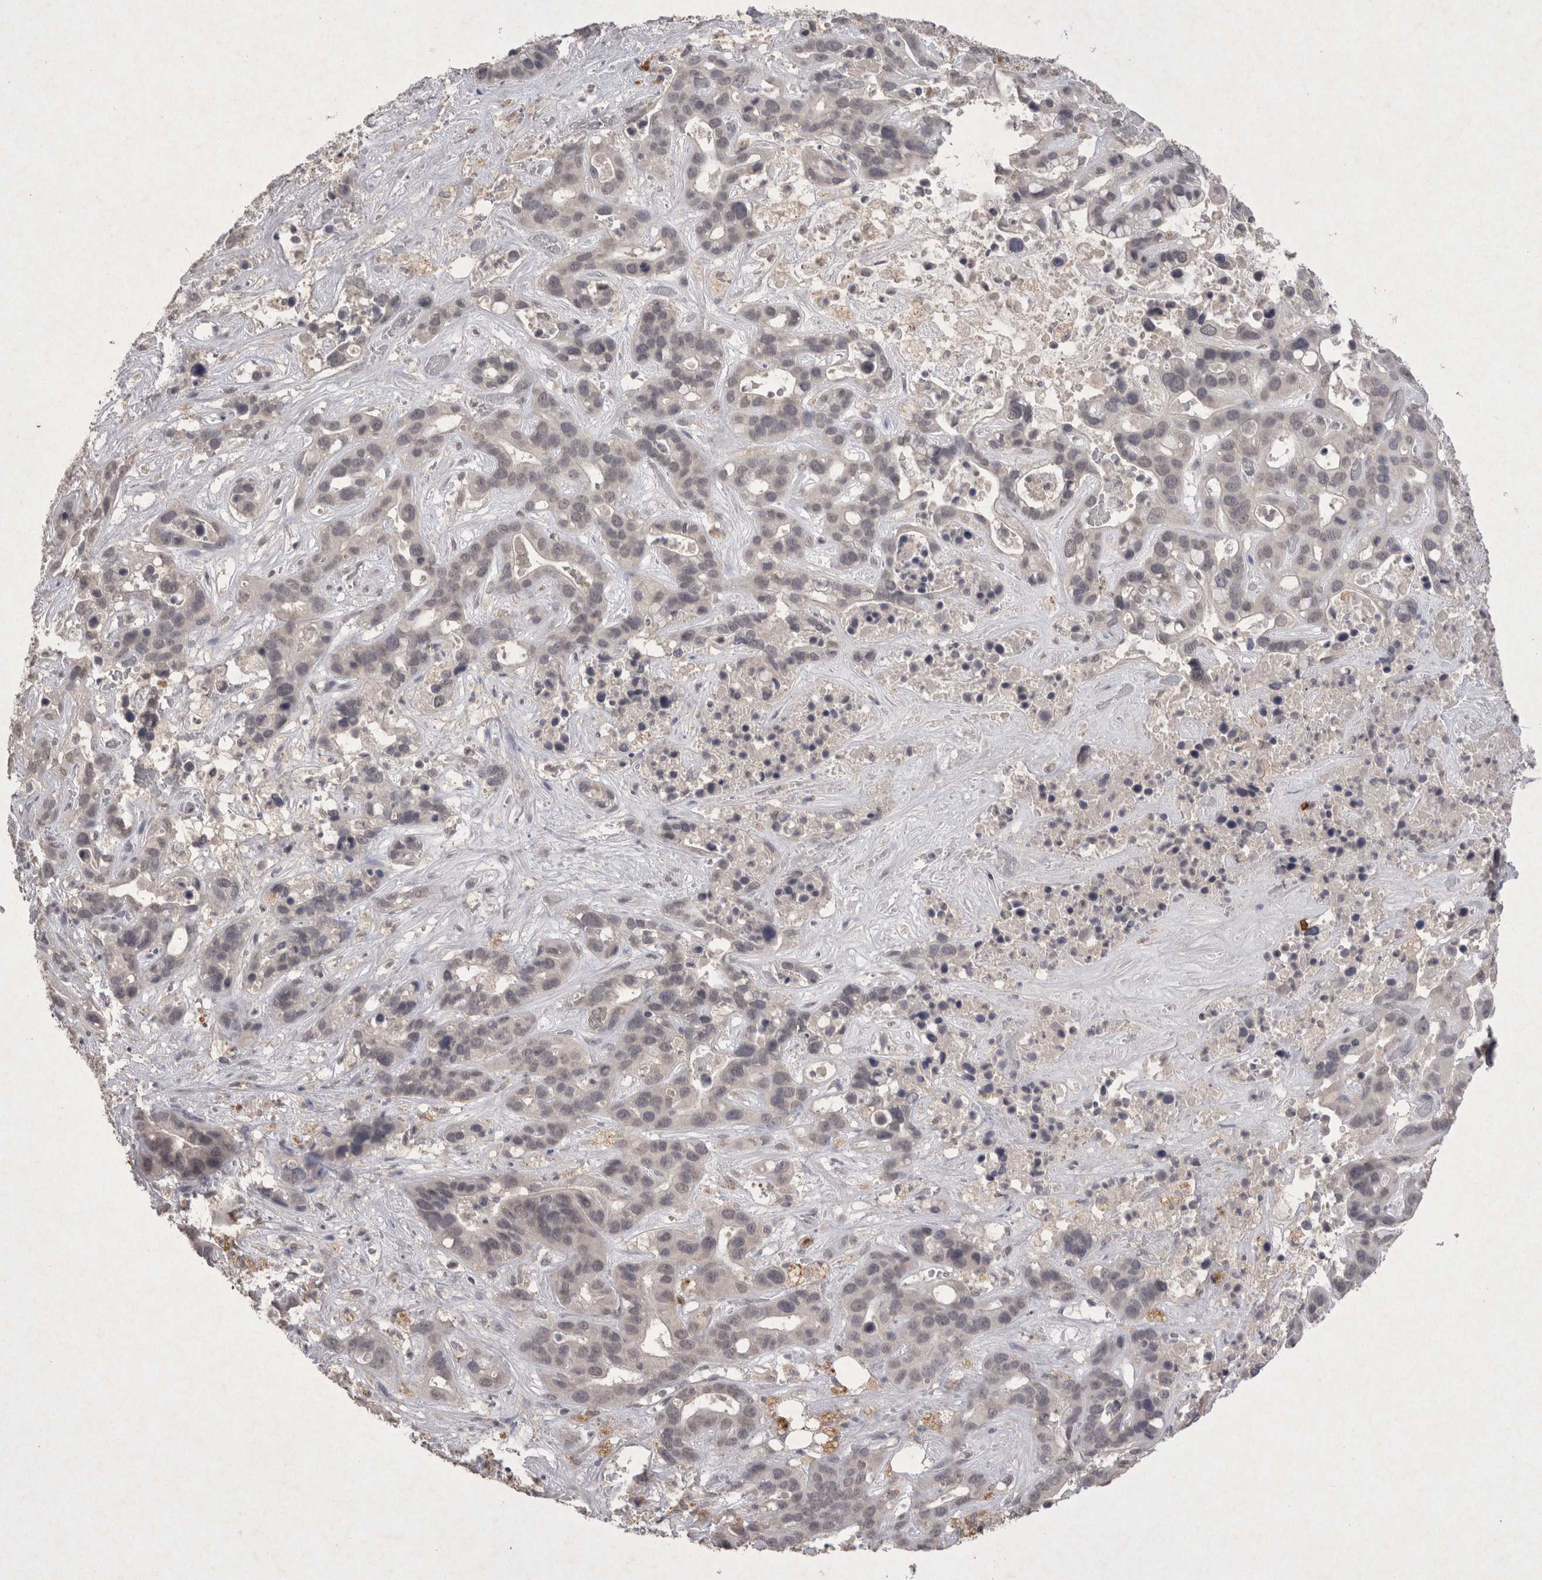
{"staining": {"intensity": "negative", "quantity": "none", "location": "none"}, "tissue": "liver cancer", "cell_type": "Tumor cells", "image_type": "cancer", "snomed": [{"axis": "morphology", "description": "Cholangiocarcinoma"}, {"axis": "topography", "description": "Liver"}], "caption": "Tumor cells are negative for protein expression in human liver cancer.", "gene": "LYVE1", "patient": {"sex": "female", "age": 65}}